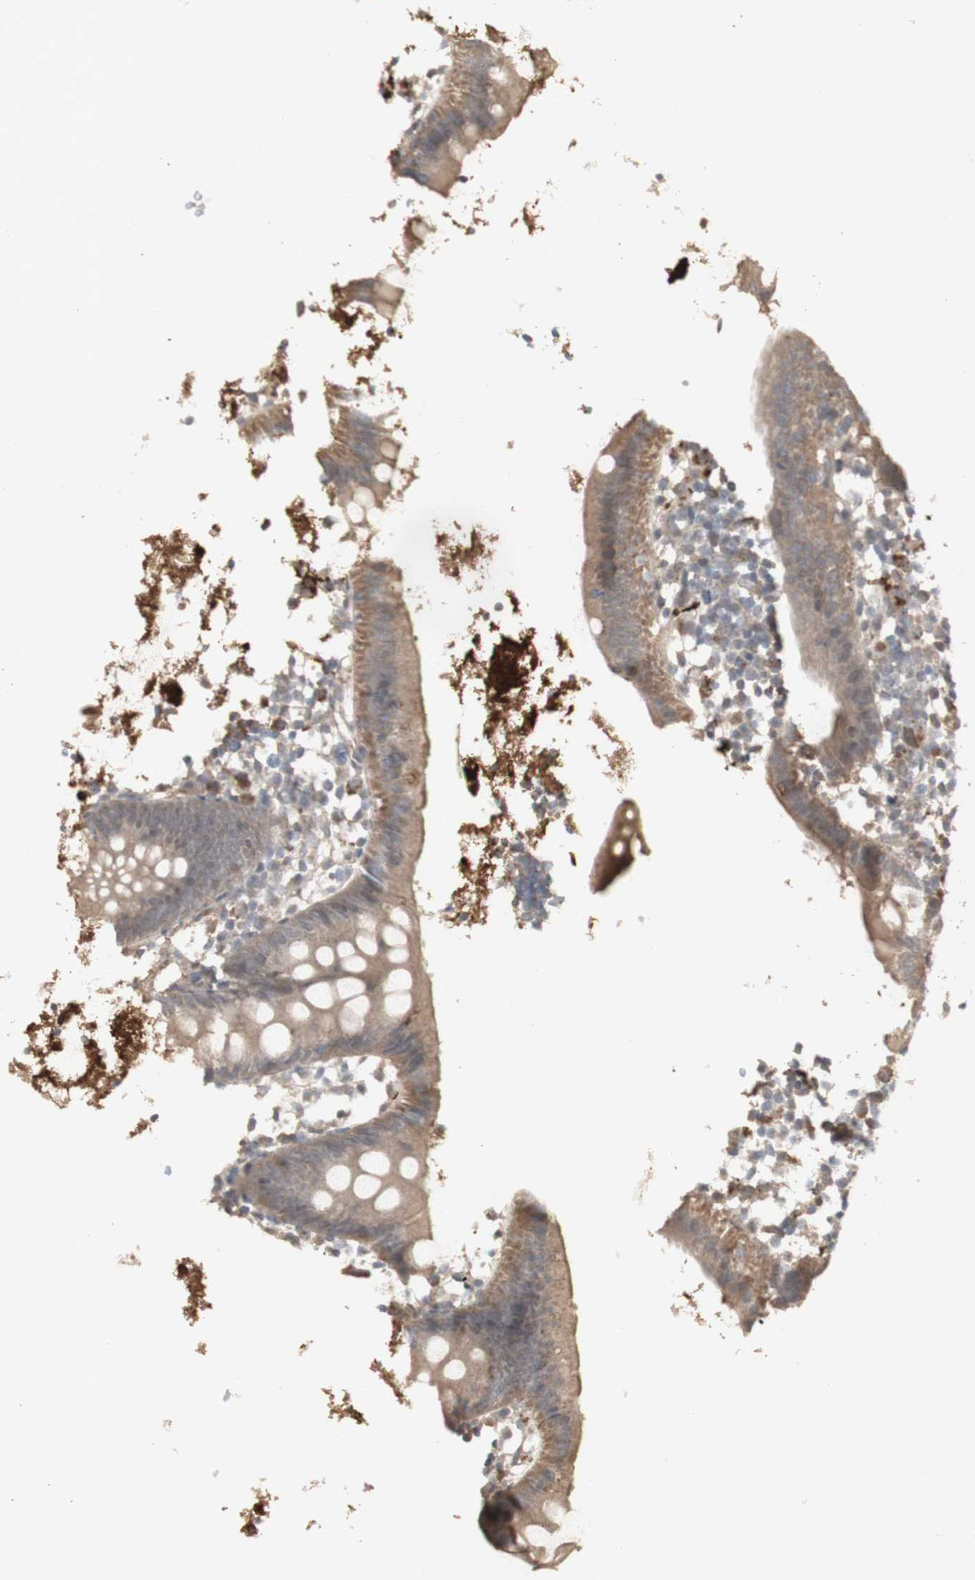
{"staining": {"intensity": "moderate", "quantity": "25%-75%", "location": "cytoplasmic/membranous"}, "tissue": "appendix", "cell_type": "Glandular cells", "image_type": "normal", "snomed": [{"axis": "morphology", "description": "Normal tissue, NOS"}, {"axis": "topography", "description": "Appendix"}], "caption": "An immunohistochemistry histopathology image of unremarkable tissue is shown. Protein staining in brown shows moderate cytoplasmic/membranous positivity in appendix within glandular cells.", "gene": "ALOX12", "patient": {"sex": "female", "age": 20}}